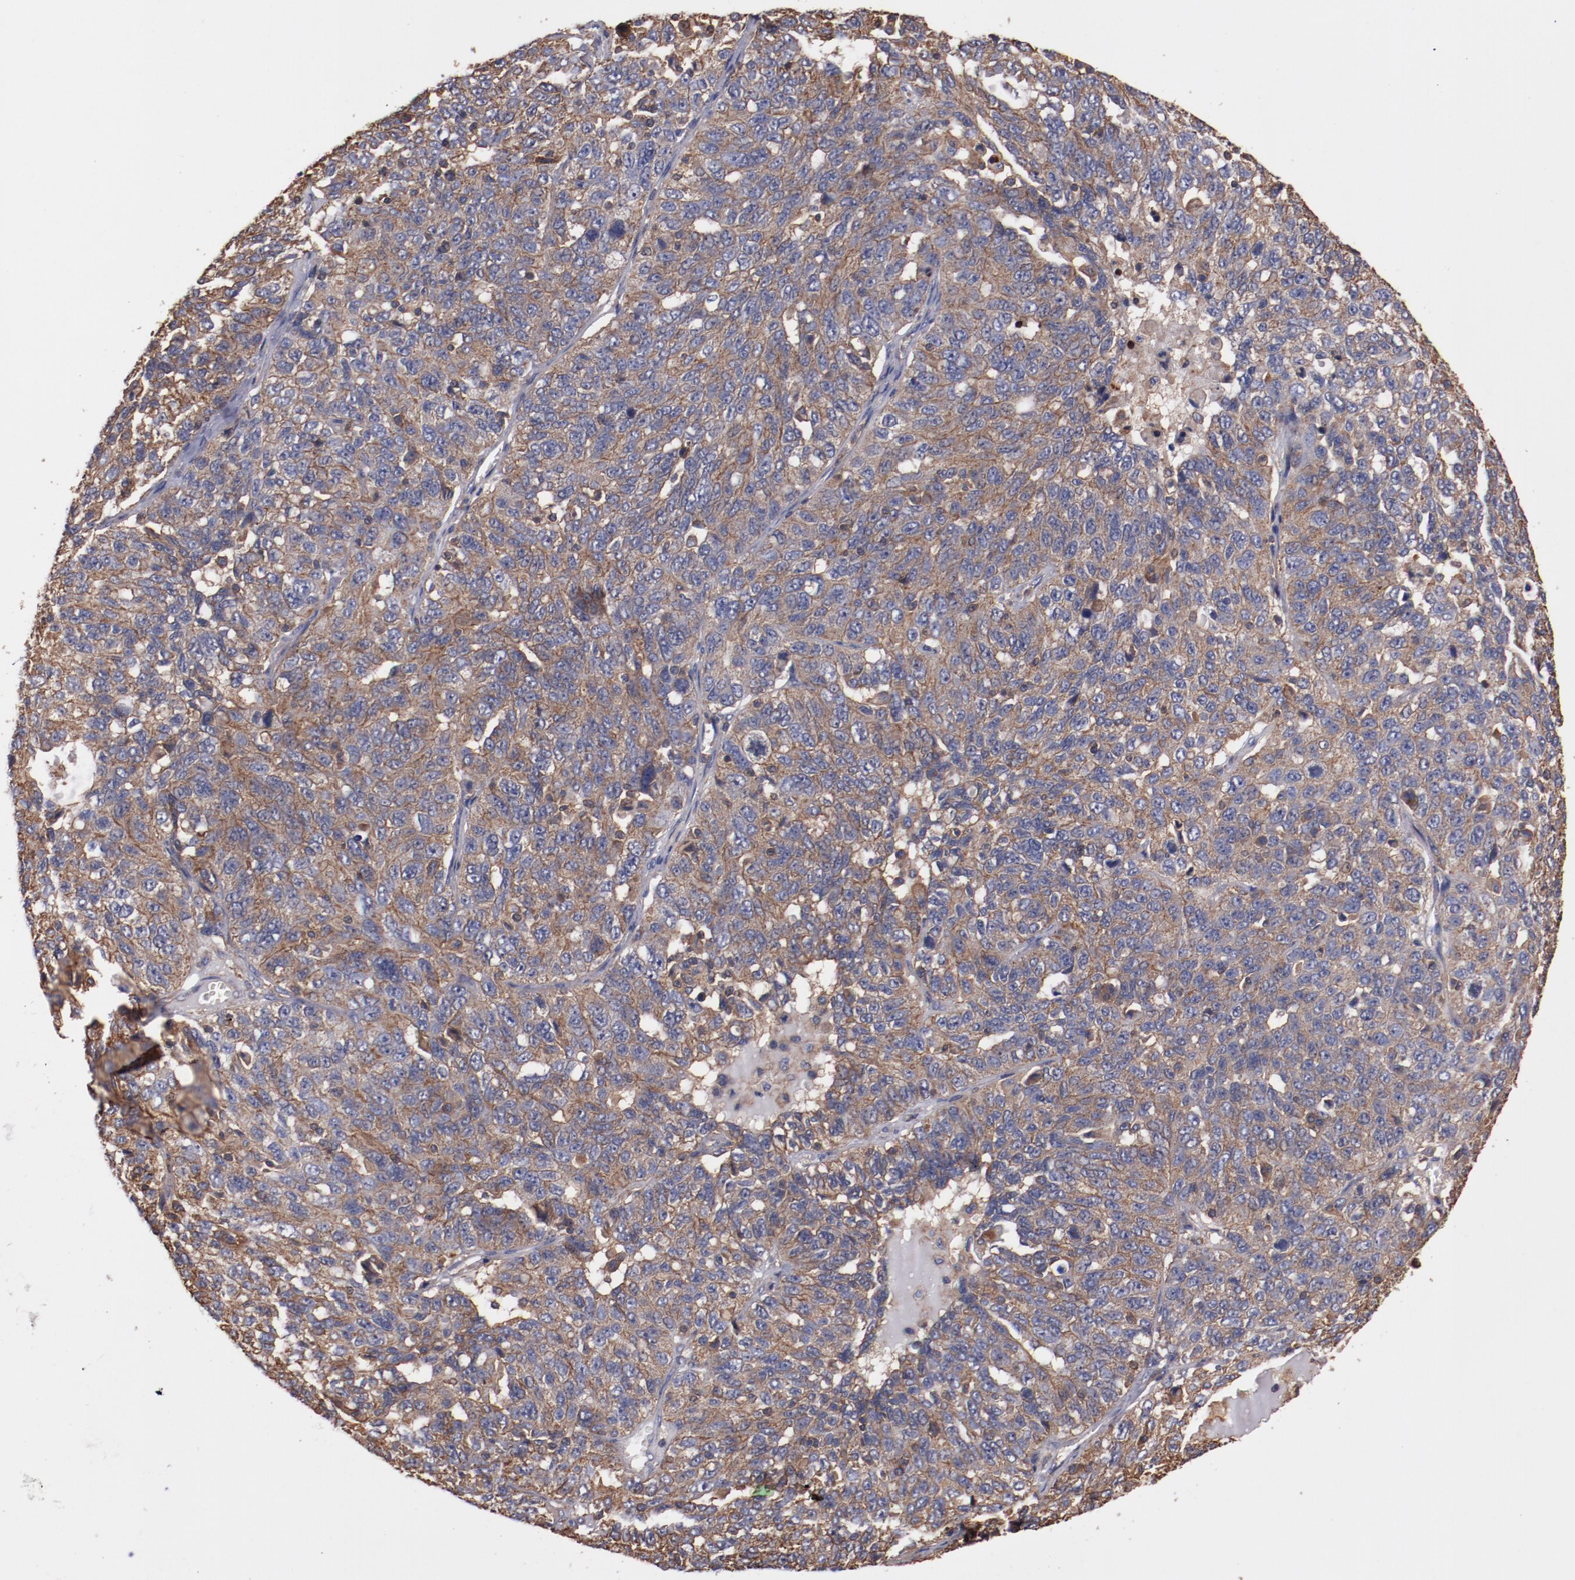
{"staining": {"intensity": "moderate", "quantity": ">75%", "location": "cytoplasmic/membranous"}, "tissue": "ovarian cancer", "cell_type": "Tumor cells", "image_type": "cancer", "snomed": [{"axis": "morphology", "description": "Cystadenocarcinoma, serous, NOS"}, {"axis": "topography", "description": "Ovary"}], "caption": "An image of human ovarian serous cystadenocarcinoma stained for a protein shows moderate cytoplasmic/membranous brown staining in tumor cells.", "gene": "TMOD3", "patient": {"sex": "female", "age": 71}}